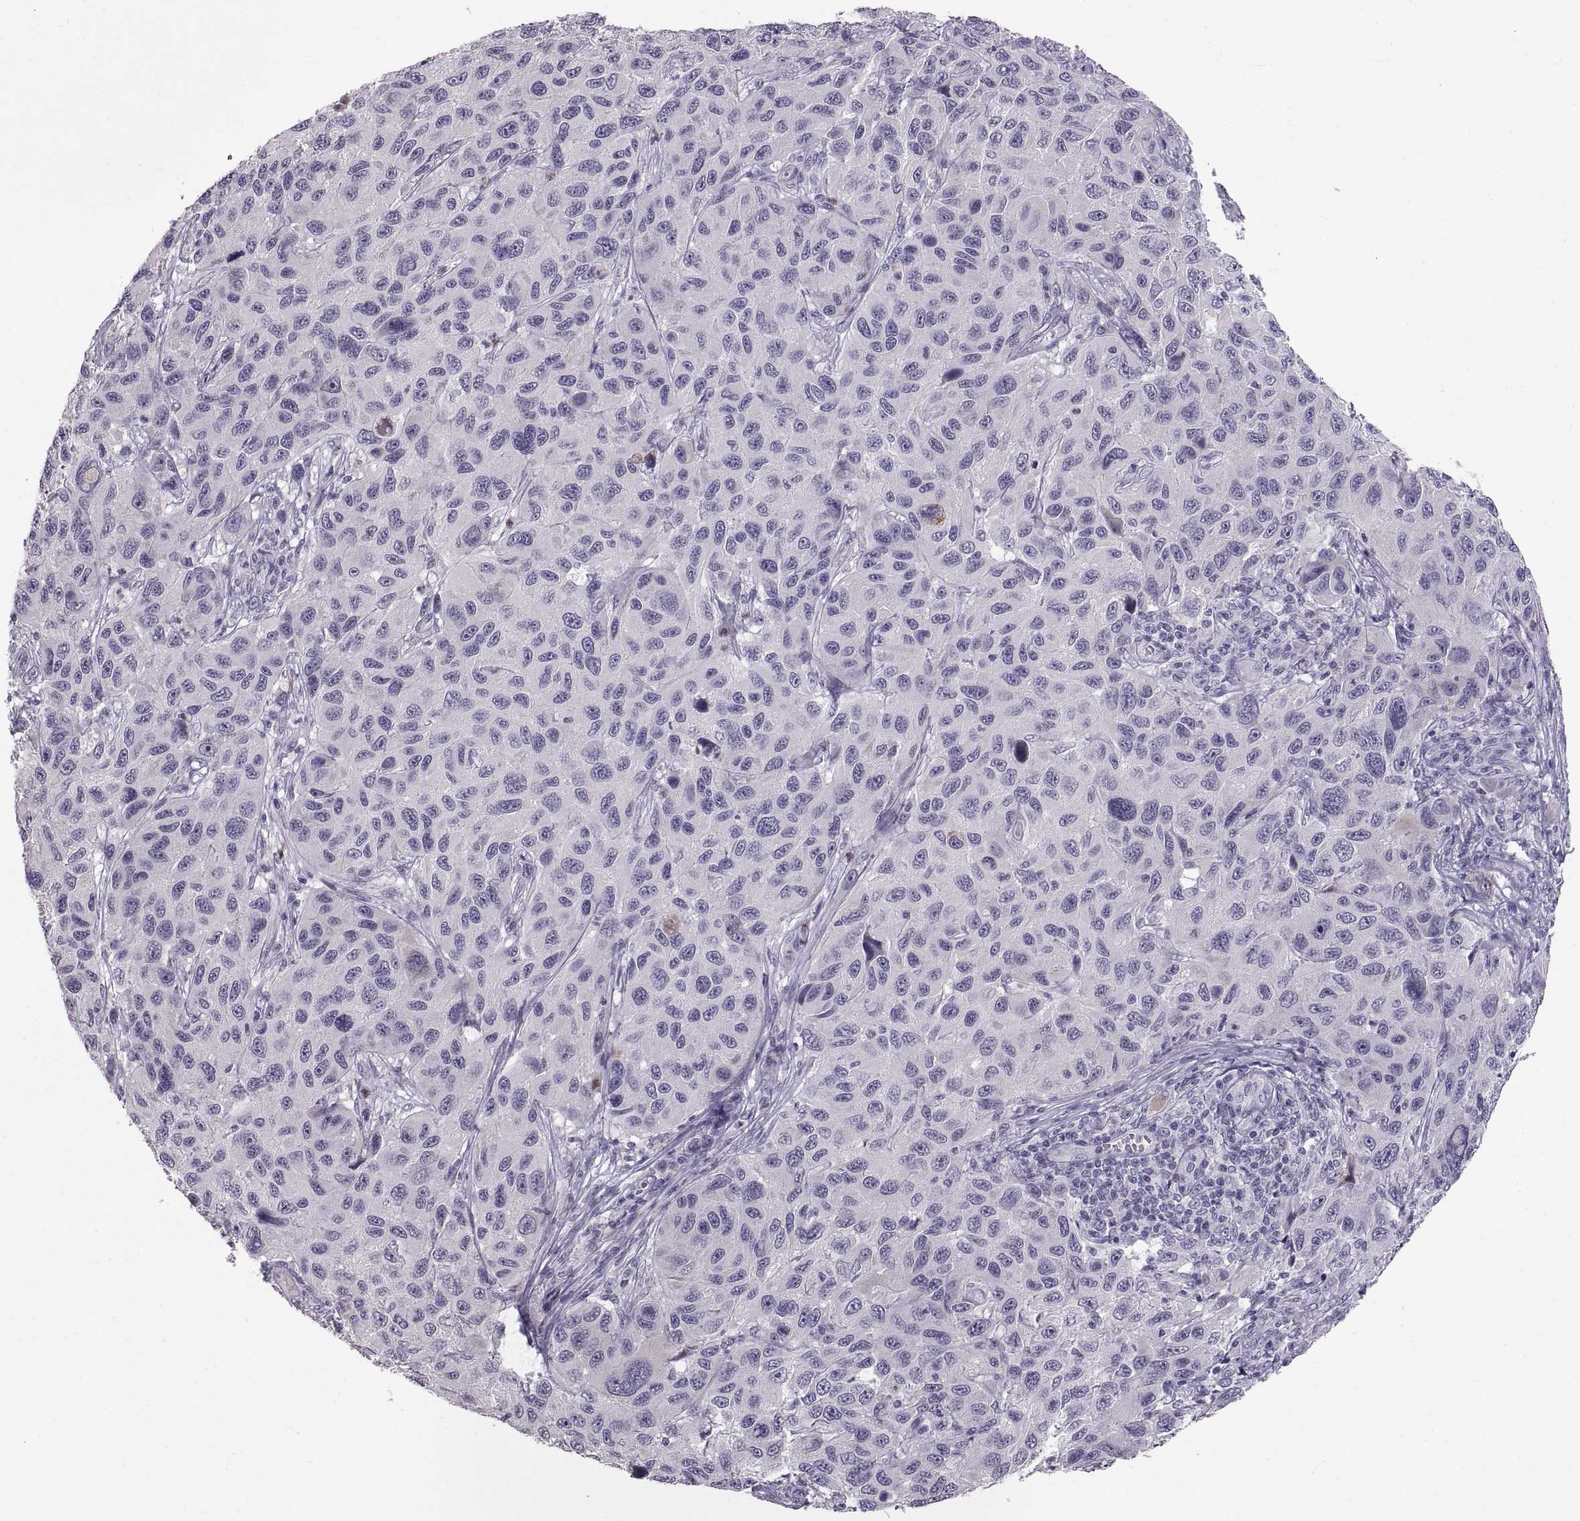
{"staining": {"intensity": "negative", "quantity": "none", "location": "none"}, "tissue": "melanoma", "cell_type": "Tumor cells", "image_type": "cancer", "snomed": [{"axis": "morphology", "description": "Malignant melanoma, NOS"}, {"axis": "topography", "description": "Skin"}], "caption": "Tumor cells are negative for brown protein staining in malignant melanoma.", "gene": "SPACDR", "patient": {"sex": "male", "age": 53}}